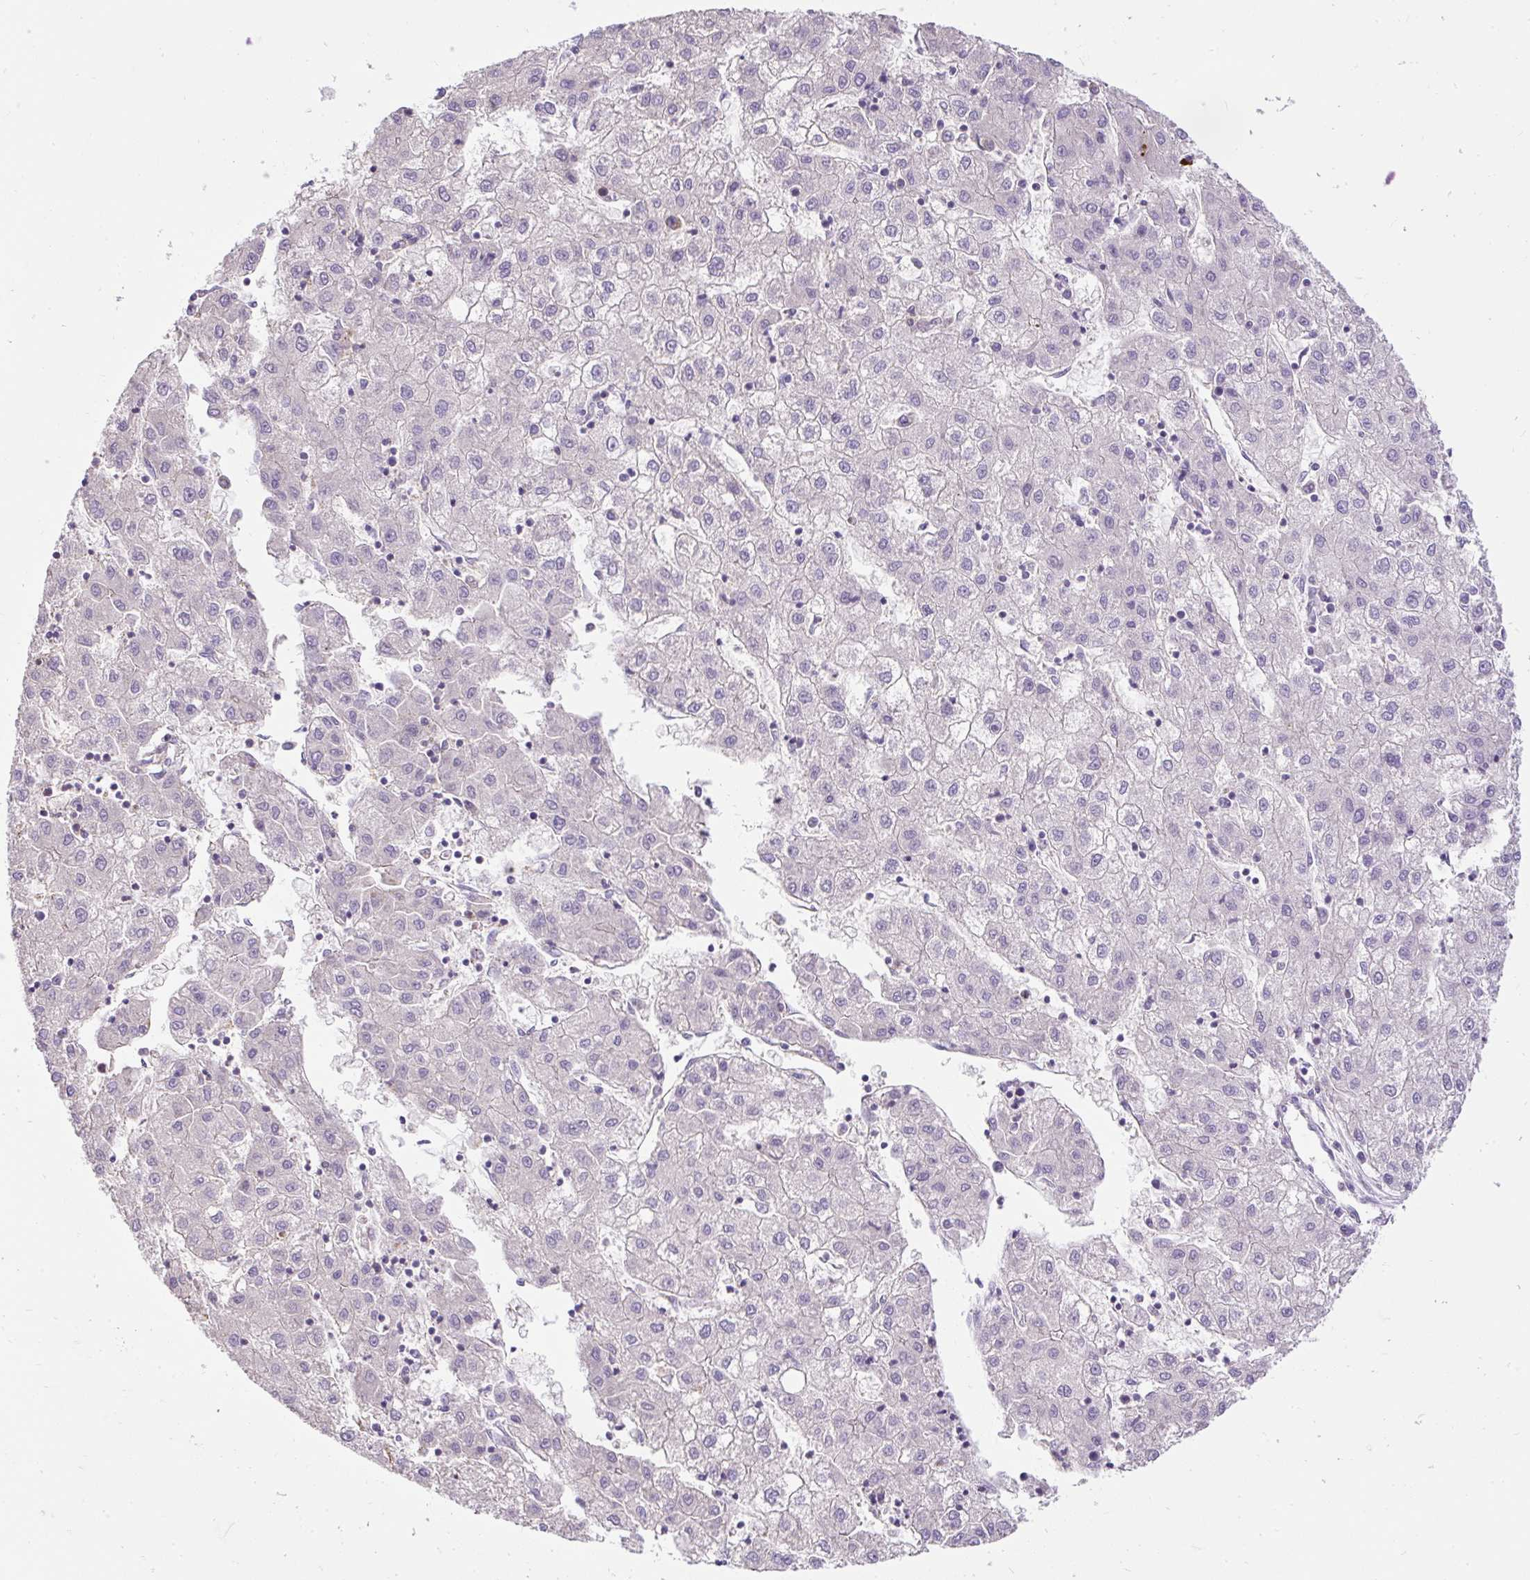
{"staining": {"intensity": "negative", "quantity": "none", "location": "none"}, "tissue": "liver cancer", "cell_type": "Tumor cells", "image_type": "cancer", "snomed": [{"axis": "morphology", "description": "Carcinoma, Hepatocellular, NOS"}, {"axis": "topography", "description": "Liver"}], "caption": "Immunohistochemistry (IHC) histopathology image of human liver hepatocellular carcinoma stained for a protein (brown), which shows no staining in tumor cells. Nuclei are stained in blue.", "gene": "CFAP47", "patient": {"sex": "male", "age": 72}}